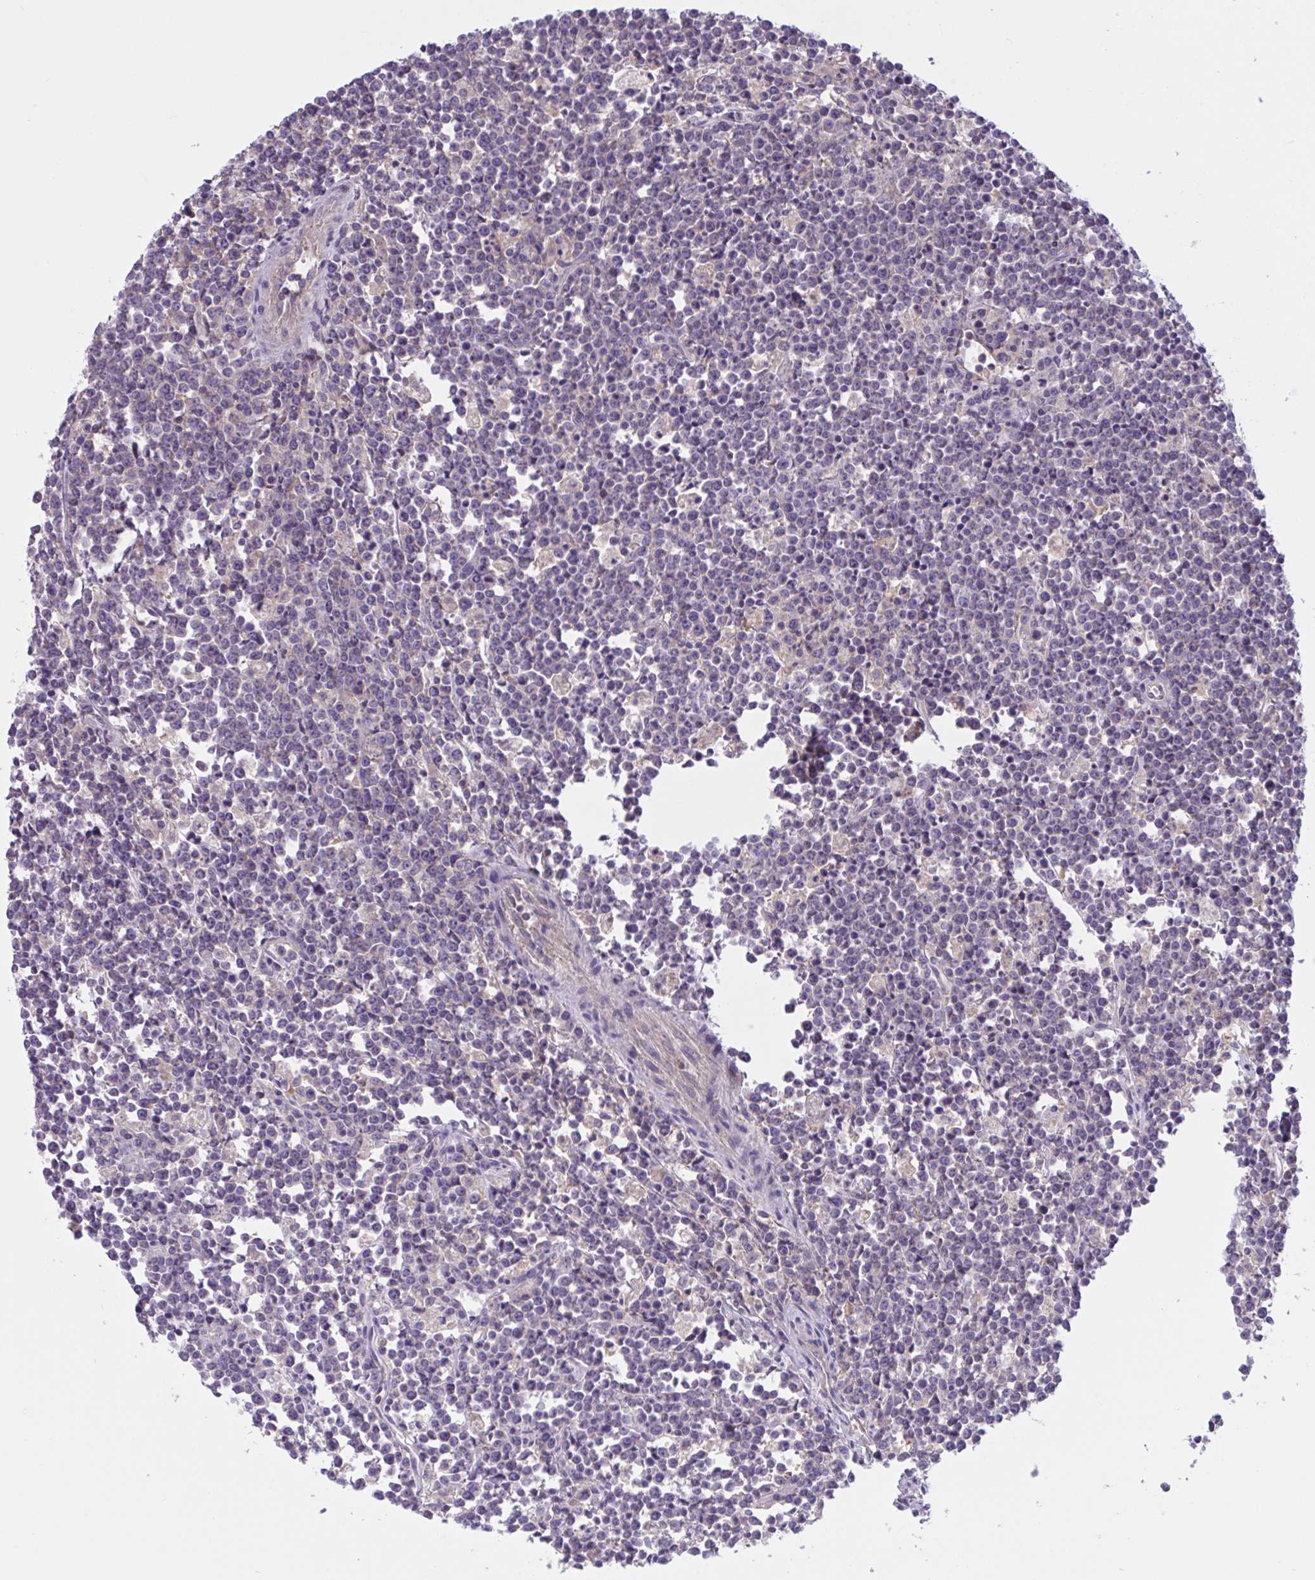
{"staining": {"intensity": "negative", "quantity": "none", "location": "none"}, "tissue": "lymphoma", "cell_type": "Tumor cells", "image_type": "cancer", "snomed": [{"axis": "morphology", "description": "Malignant lymphoma, non-Hodgkin's type, High grade"}, {"axis": "topography", "description": "Small intestine"}], "caption": "This is an immunohistochemistry micrograph of human malignant lymphoma, non-Hodgkin's type (high-grade). There is no staining in tumor cells.", "gene": "WNT9B", "patient": {"sex": "female", "age": 56}}